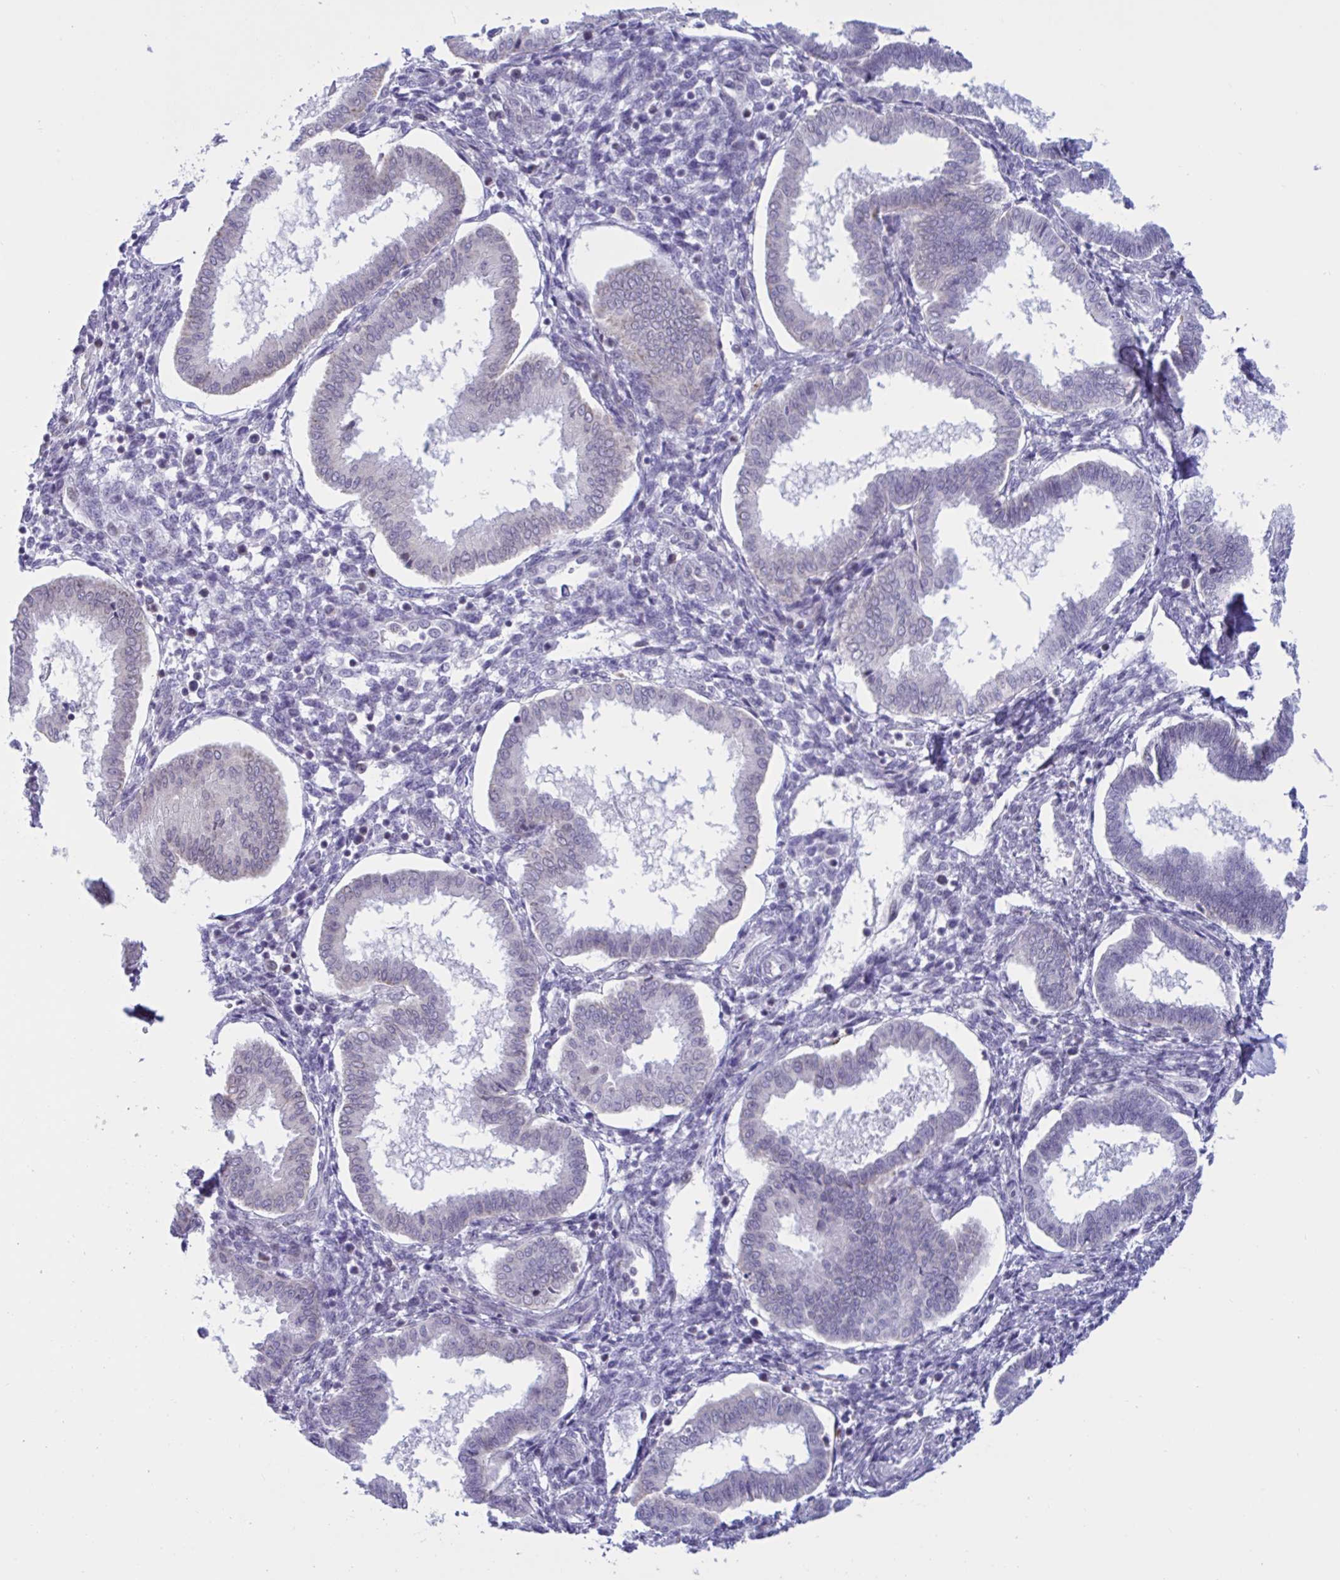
{"staining": {"intensity": "negative", "quantity": "none", "location": "none"}, "tissue": "endometrium", "cell_type": "Cells in endometrial stroma", "image_type": "normal", "snomed": [{"axis": "morphology", "description": "Normal tissue, NOS"}, {"axis": "topography", "description": "Endometrium"}], "caption": "The IHC image has no significant expression in cells in endometrial stroma of endometrium. (DAB (3,3'-diaminobenzidine) immunohistochemistry with hematoxylin counter stain).", "gene": "DOCK11", "patient": {"sex": "female", "age": 24}}